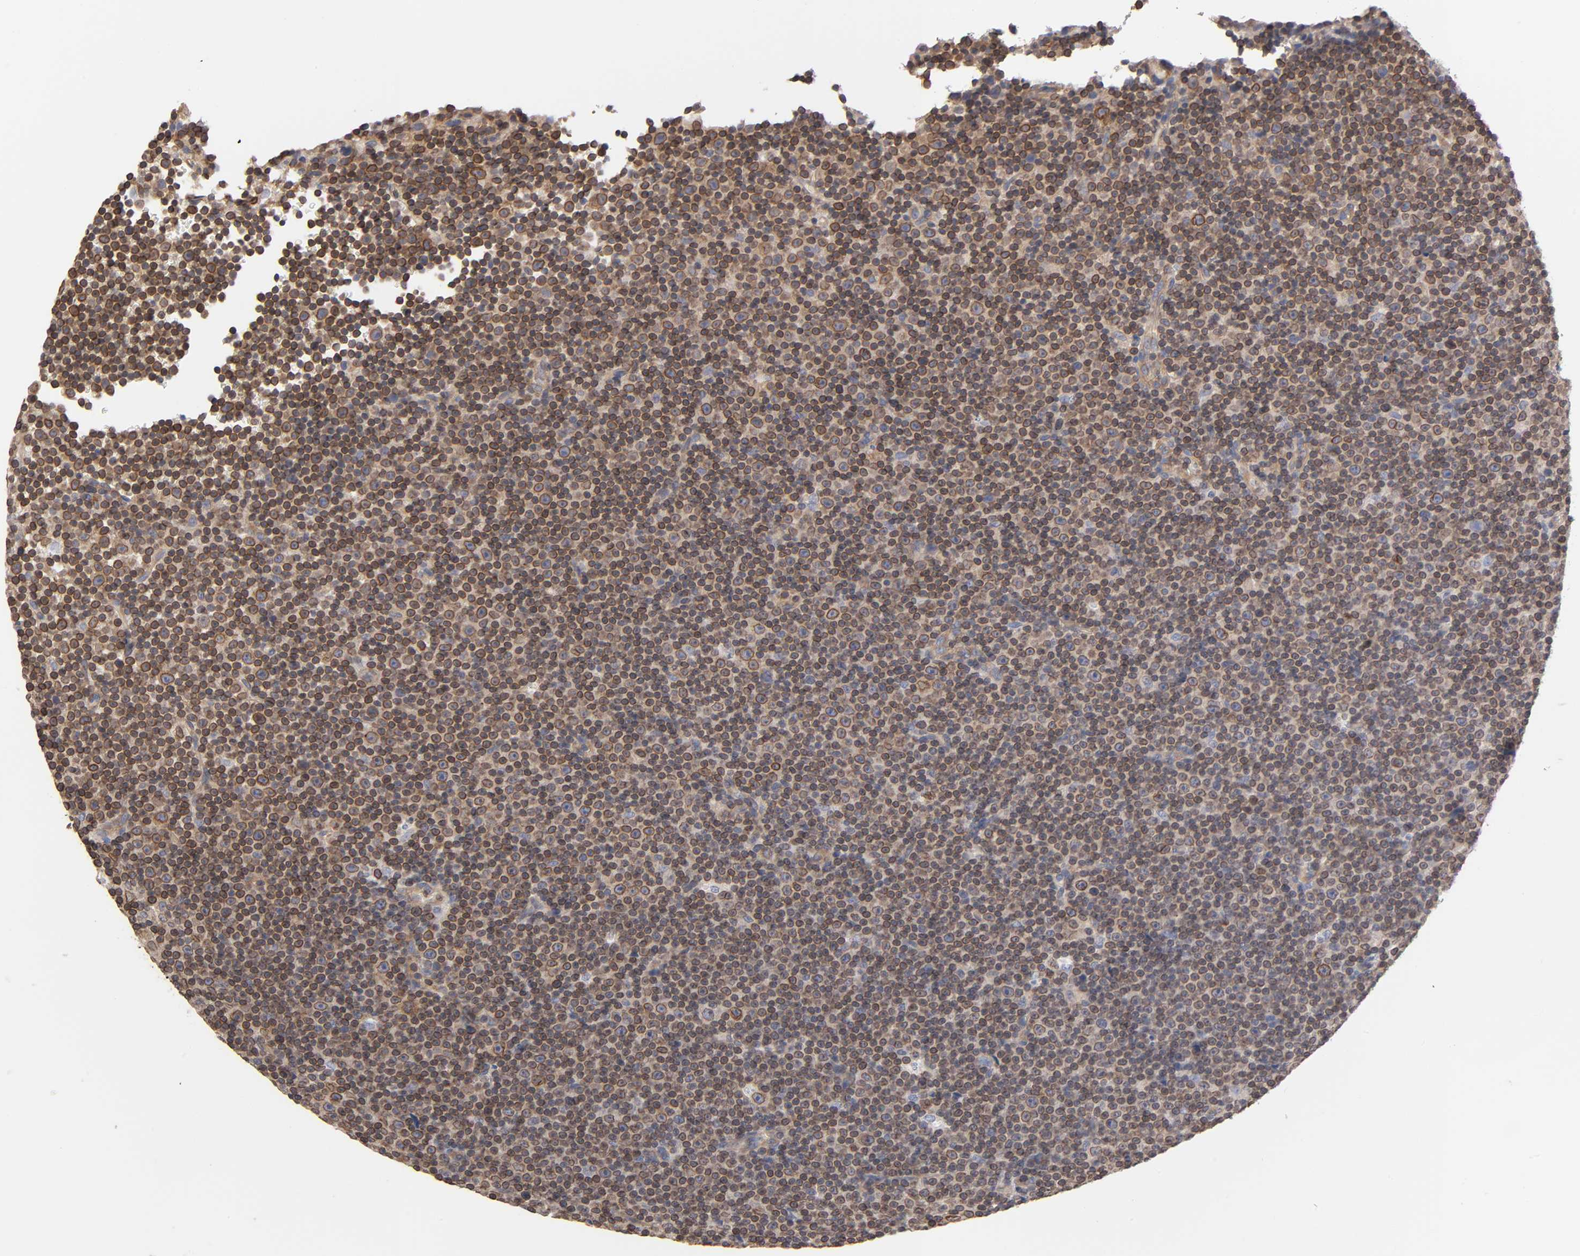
{"staining": {"intensity": "moderate", "quantity": ">75%", "location": "cytoplasmic/membranous"}, "tissue": "lymphoma", "cell_type": "Tumor cells", "image_type": "cancer", "snomed": [{"axis": "morphology", "description": "Malignant lymphoma, non-Hodgkin's type, Low grade"}, {"axis": "topography", "description": "Lymph node"}], "caption": "Malignant lymphoma, non-Hodgkin's type (low-grade) tissue demonstrates moderate cytoplasmic/membranous positivity in about >75% of tumor cells", "gene": "STRN3", "patient": {"sex": "female", "age": 67}}